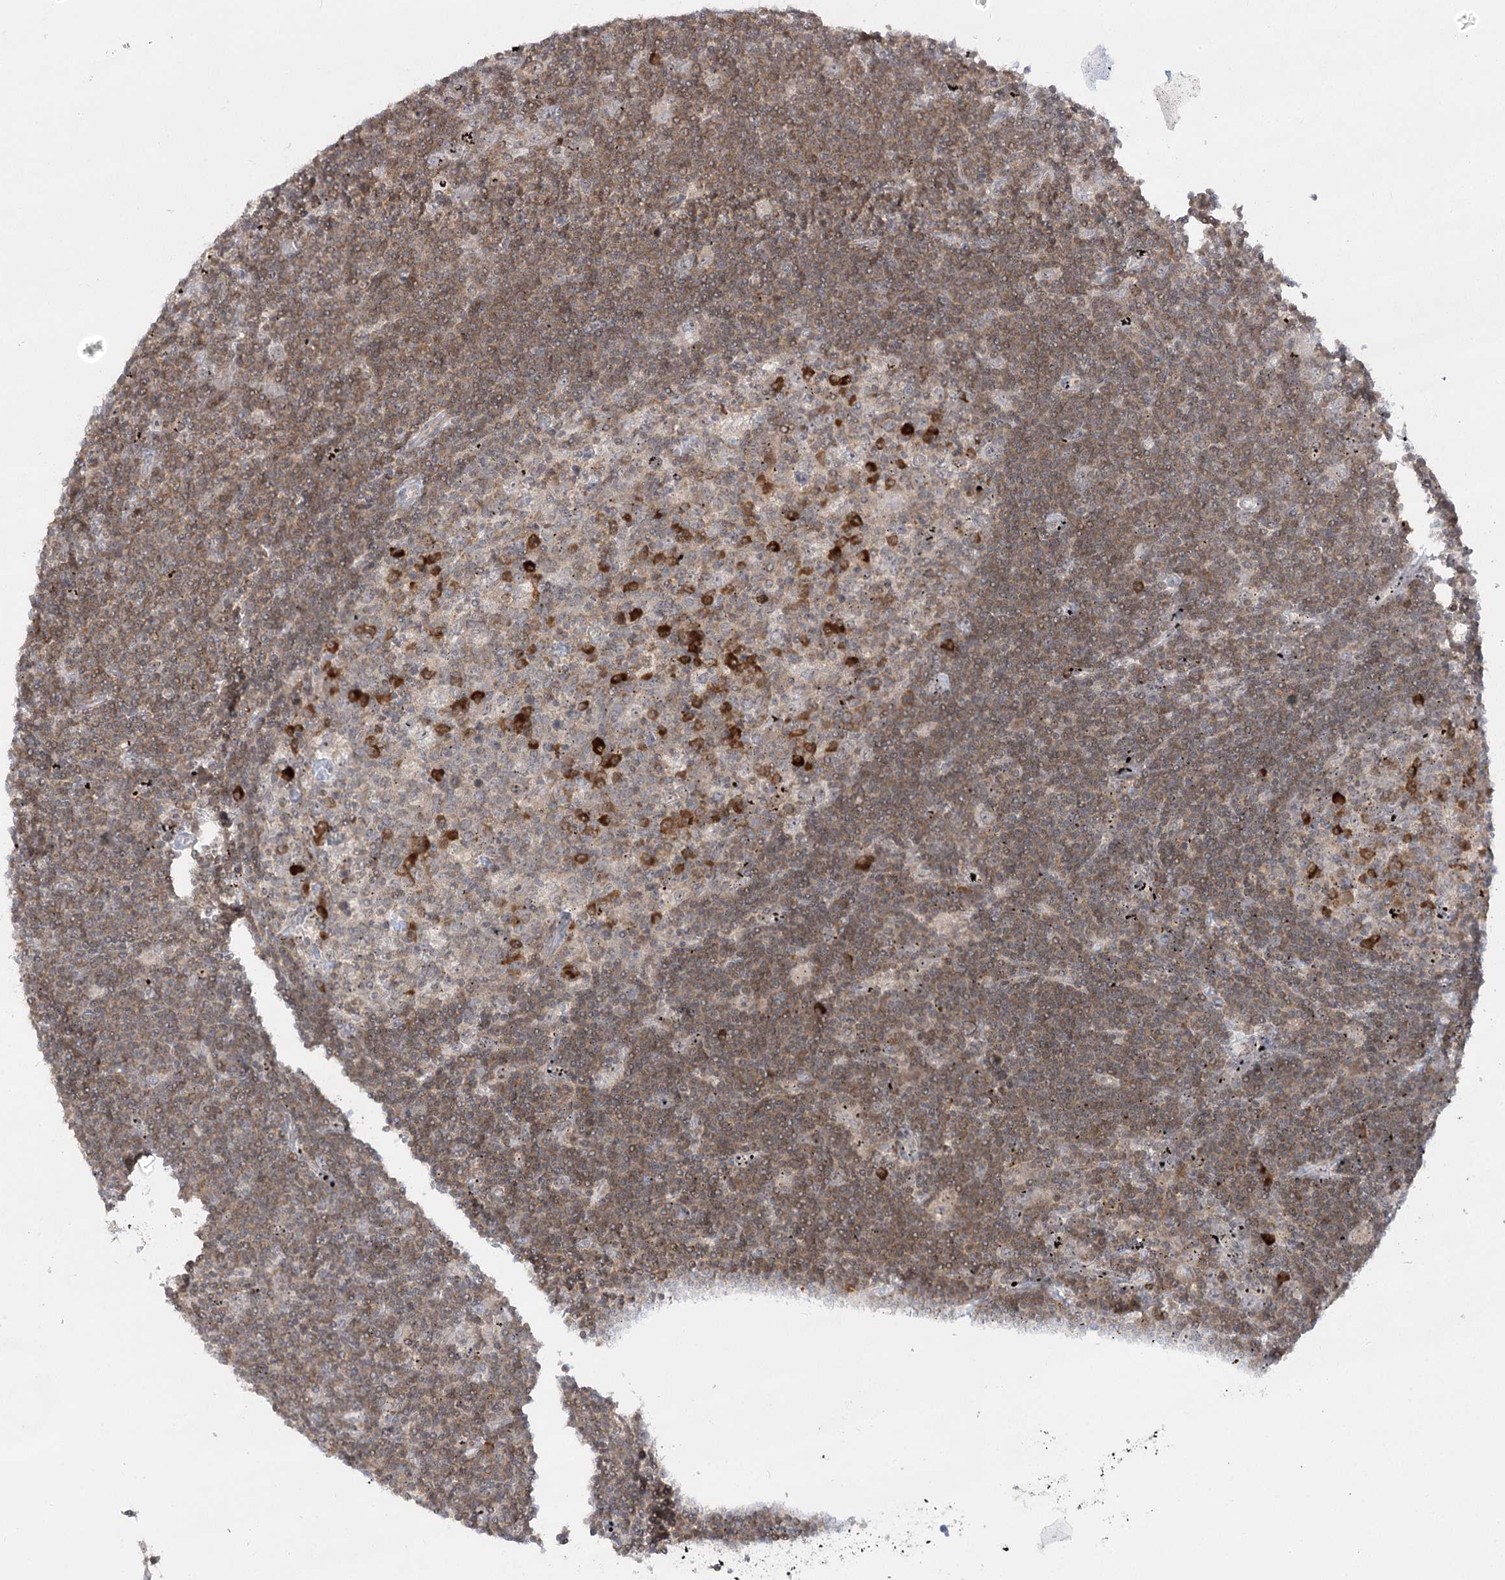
{"staining": {"intensity": "moderate", "quantity": ">75%", "location": "cytoplasmic/membranous"}, "tissue": "lymphoma", "cell_type": "Tumor cells", "image_type": "cancer", "snomed": [{"axis": "morphology", "description": "Malignant lymphoma, non-Hodgkin's type, Low grade"}, {"axis": "topography", "description": "Spleen"}], "caption": "Tumor cells show medium levels of moderate cytoplasmic/membranous staining in about >75% of cells in malignant lymphoma, non-Hodgkin's type (low-grade).", "gene": "SYTL1", "patient": {"sex": "male", "age": 76}}